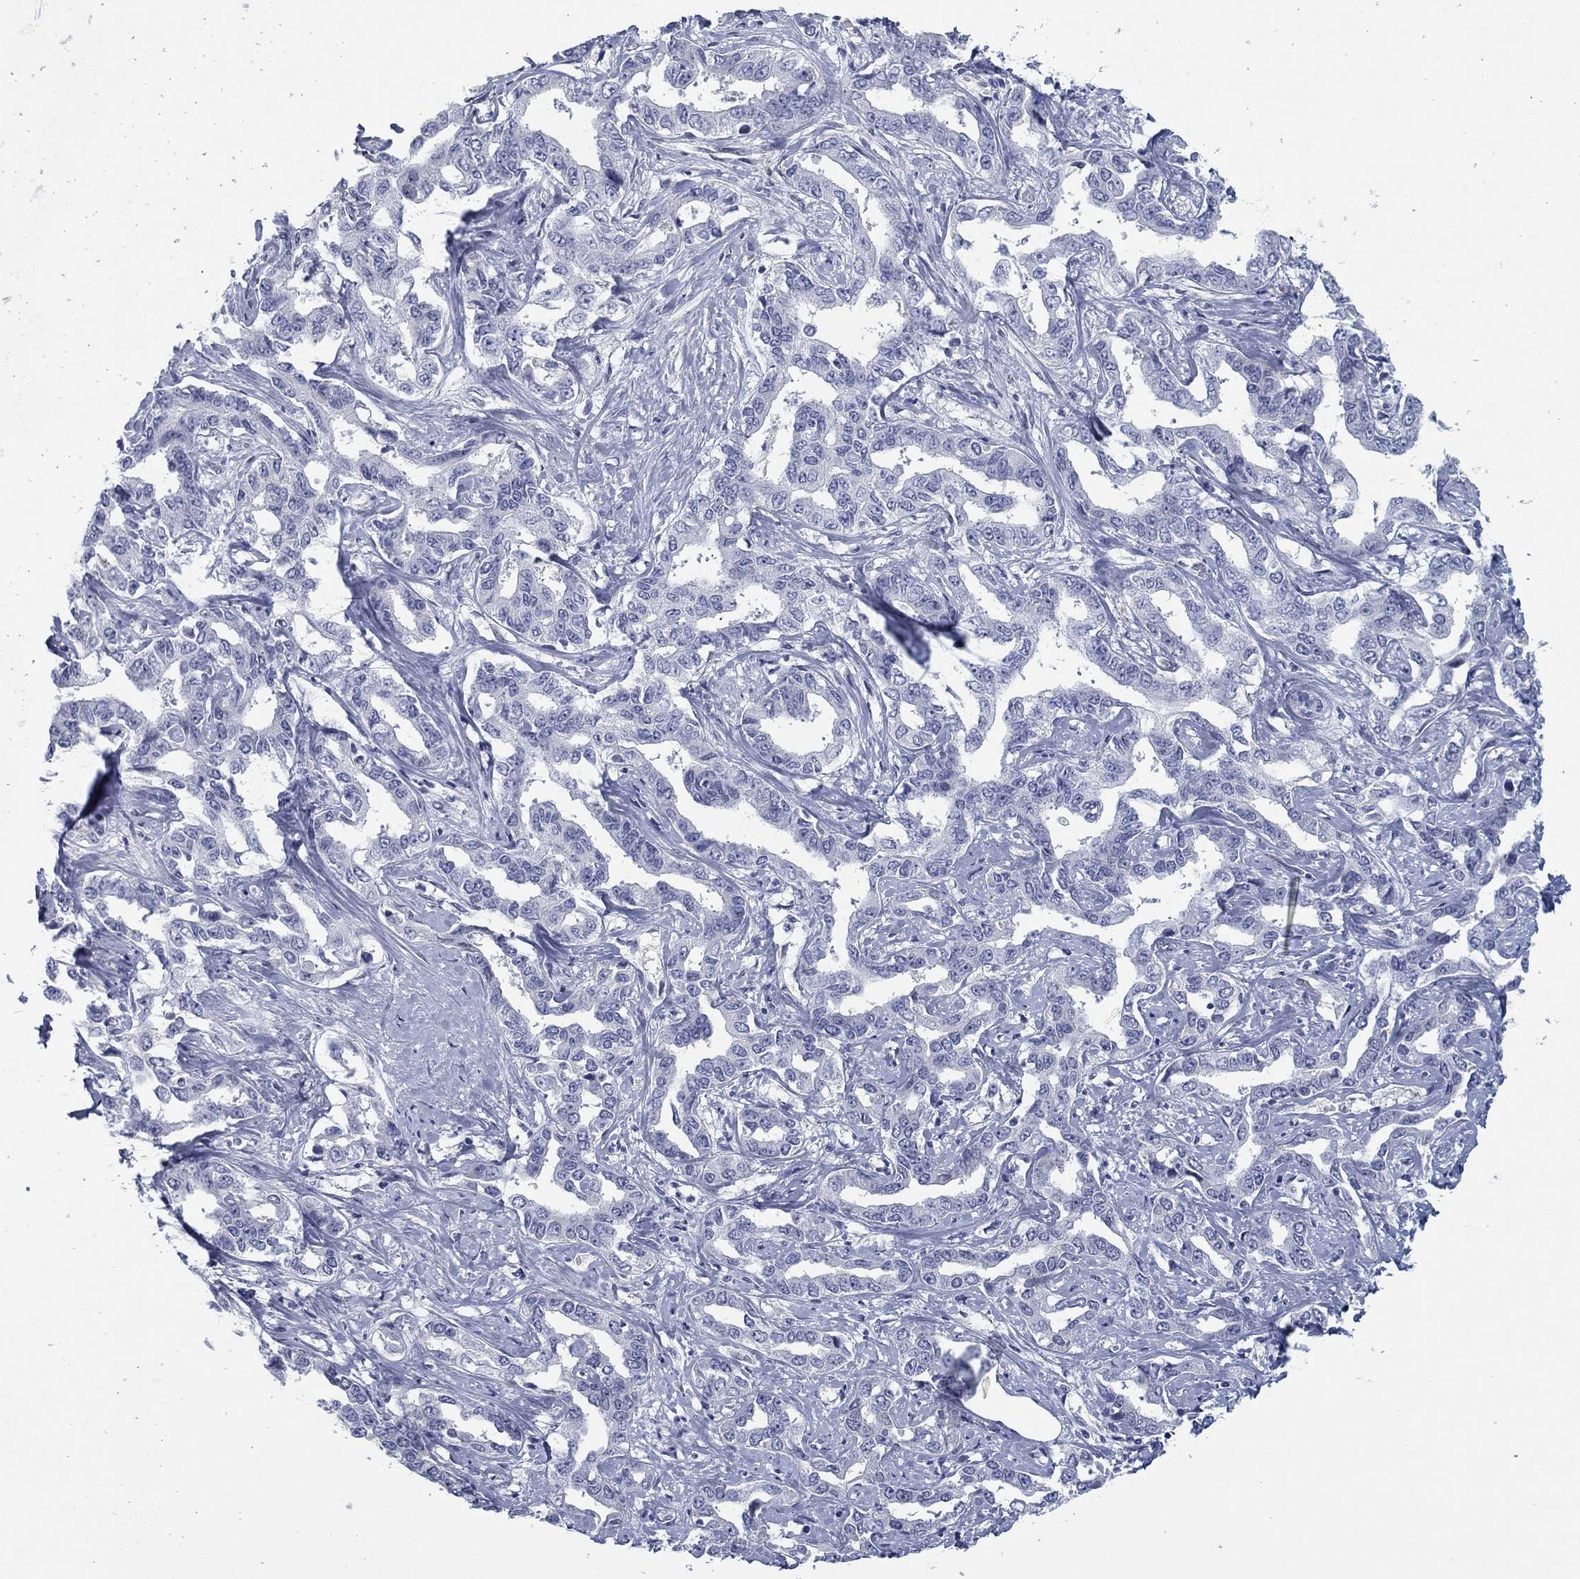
{"staining": {"intensity": "negative", "quantity": "none", "location": "none"}, "tissue": "liver cancer", "cell_type": "Tumor cells", "image_type": "cancer", "snomed": [{"axis": "morphology", "description": "Cholangiocarcinoma"}, {"axis": "topography", "description": "Liver"}], "caption": "This is a photomicrograph of immunohistochemistry (IHC) staining of liver cancer (cholangiocarcinoma), which shows no expression in tumor cells.", "gene": "DNAL1", "patient": {"sex": "male", "age": 59}}